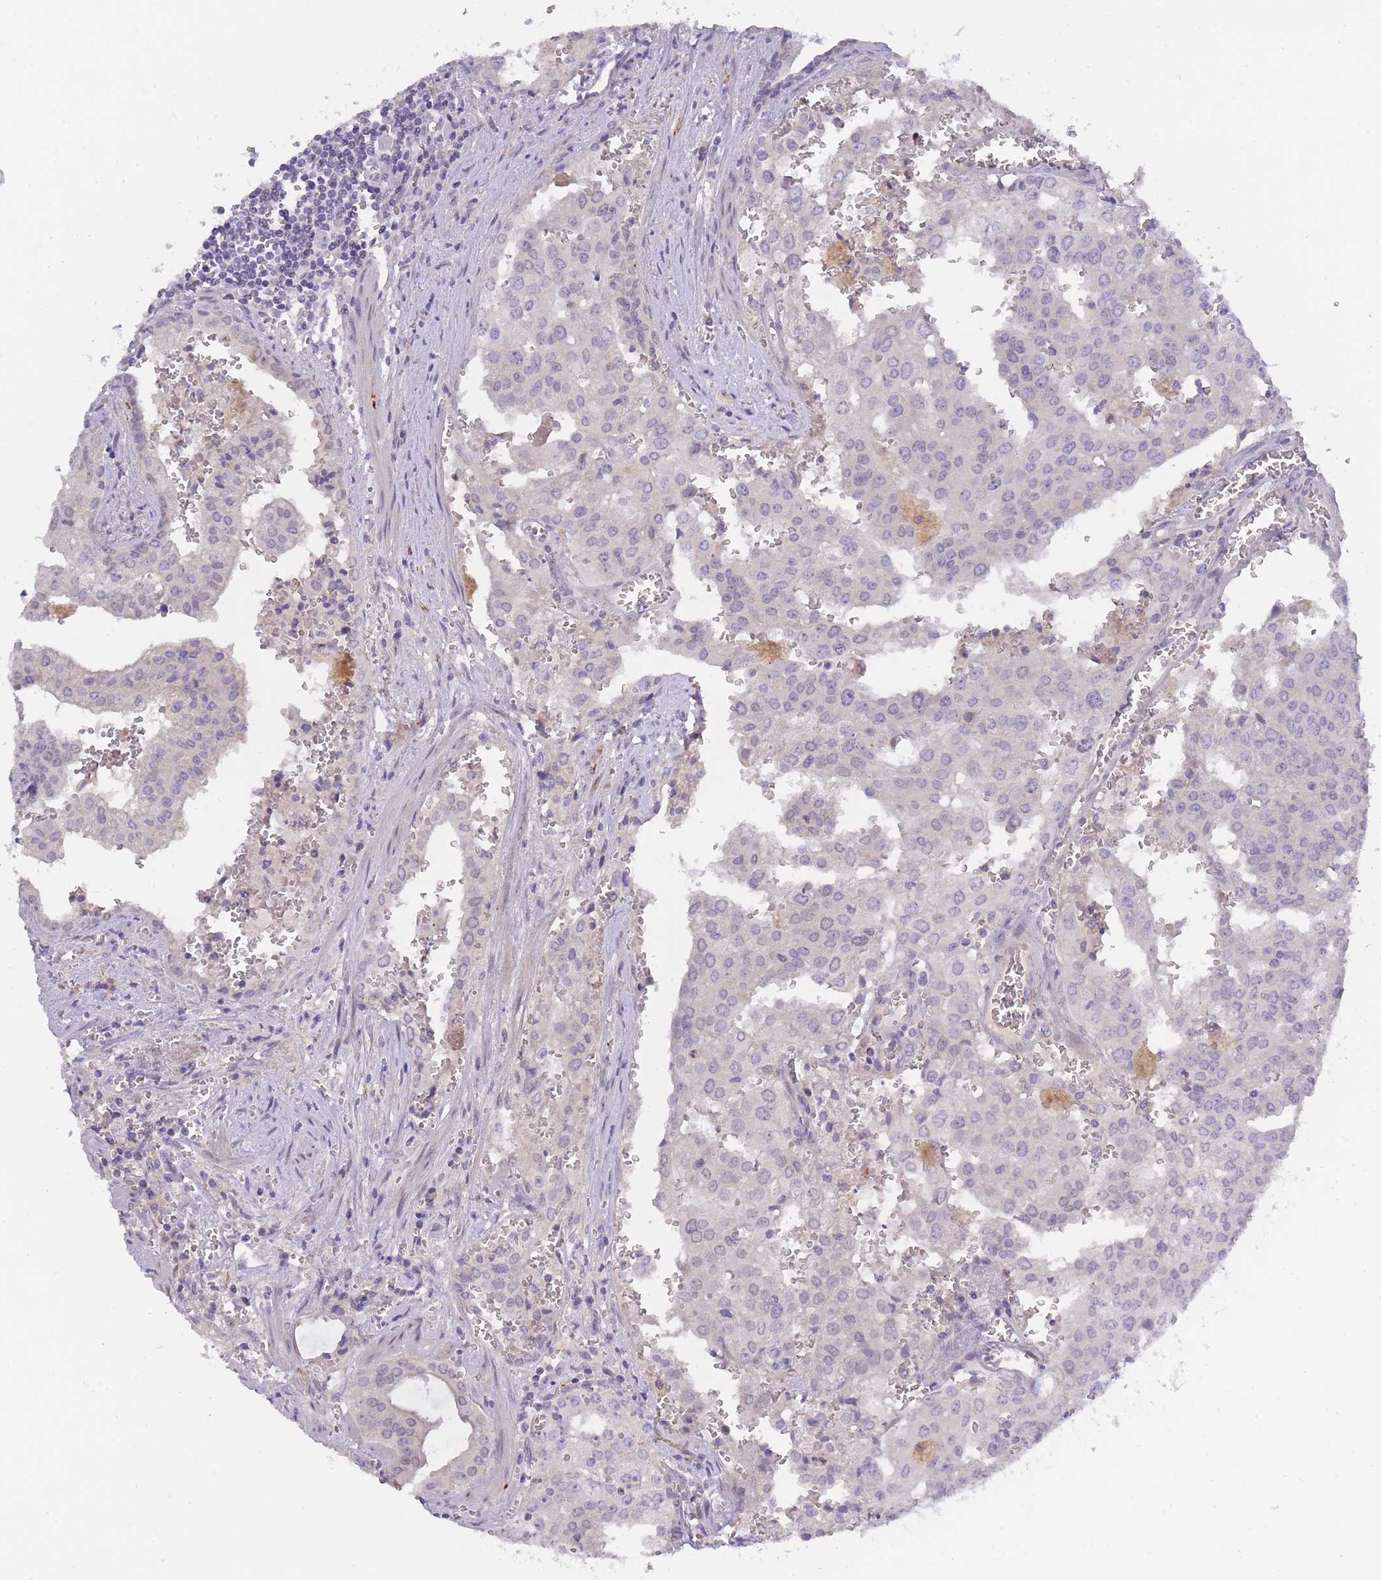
{"staining": {"intensity": "negative", "quantity": "none", "location": "none"}, "tissue": "prostate cancer", "cell_type": "Tumor cells", "image_type": "cancer", "snomed": [{"axis": "morphology", "description": "Adenocarcinoma, High grade"}, {"axis": "topography", "description": "Prostate"}], "caption": "Immunohistochemistry (IHC) of human prostate cancer (high-grade adenocarcinoma) exhibits no positivity in tumor cells.", "gene": "PRR23B", "patient": {"sex": "male", "age": 68}}